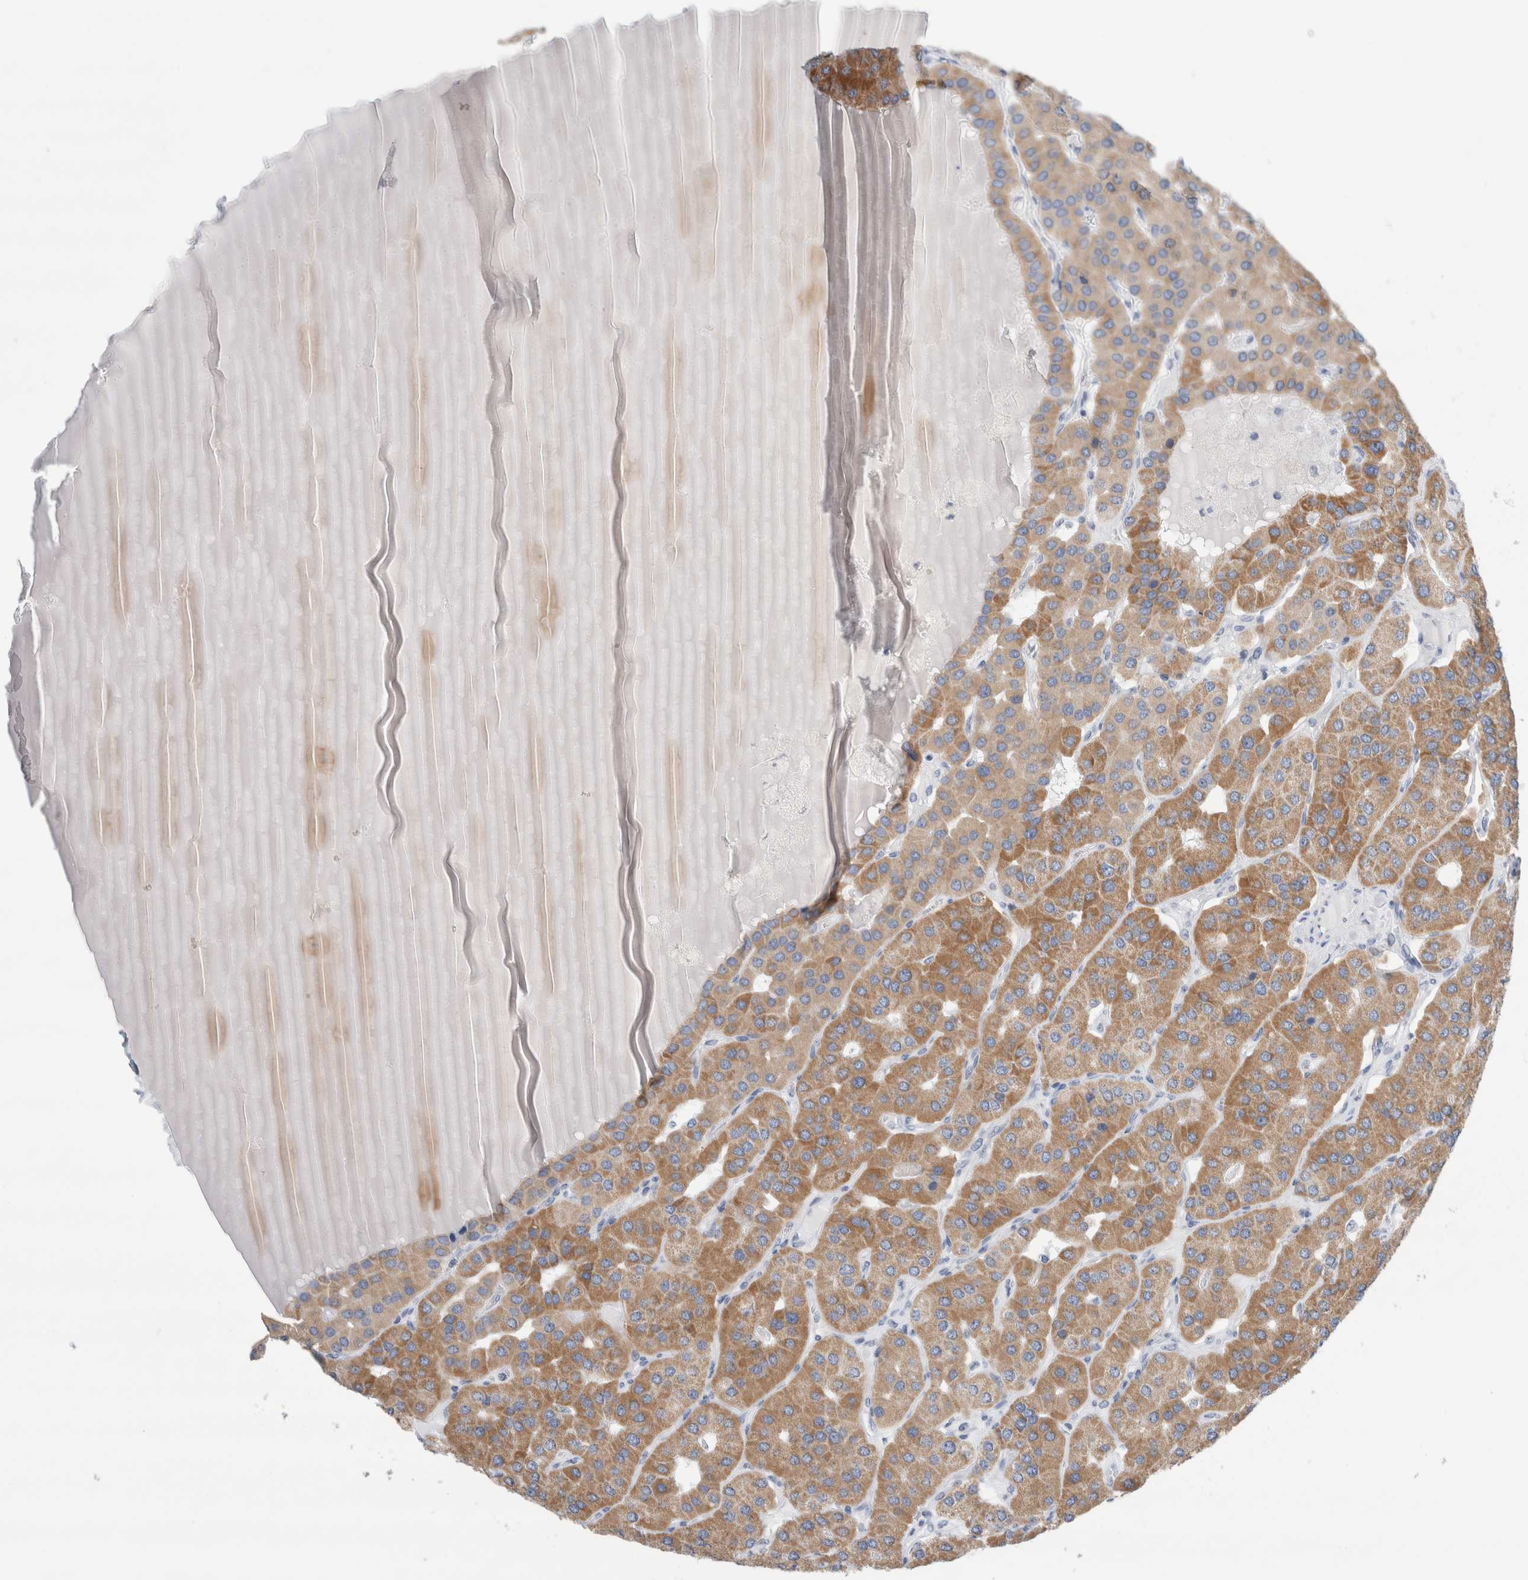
{"staining": {"intensity": "moderate", "quantity": "25%-75%", "location": "cytoplasmic/membranous"}, "tissue": "parathyroid gland", "cell_type": "Glandular cells", "image_type": "normal", "snomed": [{"axis": "morphology", "description": "Normal tissue, NOS"}, {"axis": "morphology", "description": "Adenoma, NOS"}, {"axis": "topography", "description": "Parathyroid gland"}], "caption": "Protein staining demonstrates moderate cytoplasmic/membranous staining in approximately 25%-75% of glandular cells in unremarkable parathyroid gland.", "gene": "ECHDC2", "patient": {"sex": "female", "age": 86}}